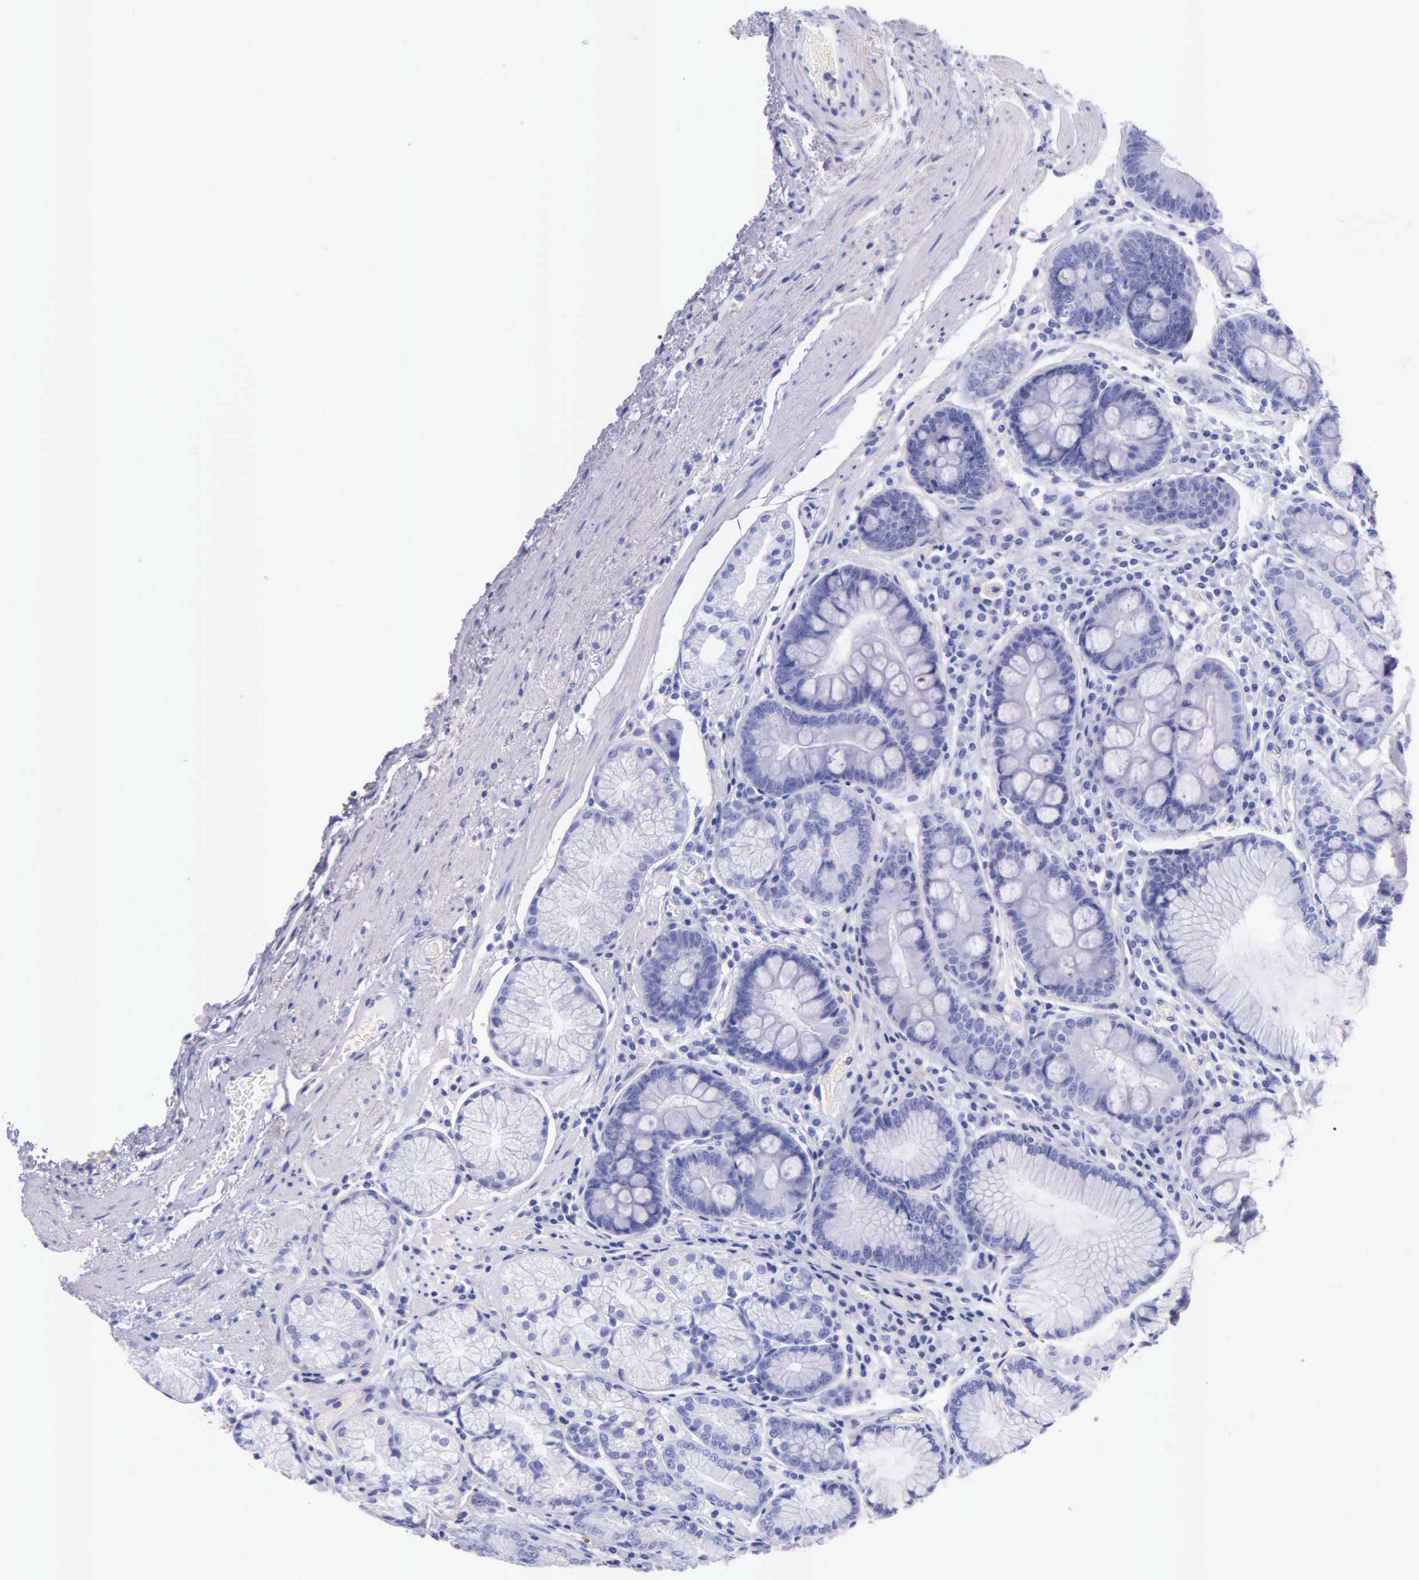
{"staining": {"intensity": "negative", "quantity": "none", "location": "none"}, "tissue": "stomach", "cell_type": "Glandular cells", "image_type": "normal", "snomed": [{"axis": "morphology", "description": "Normal tissue, NOS"}, {"axis": "topography", "description": "Stomach, lower"}], "caption": "Glandular cells are negative for brown protein staining in benign stomach.", "gene": "KLK2", "patient": {"sex": "female", "age": 93}}